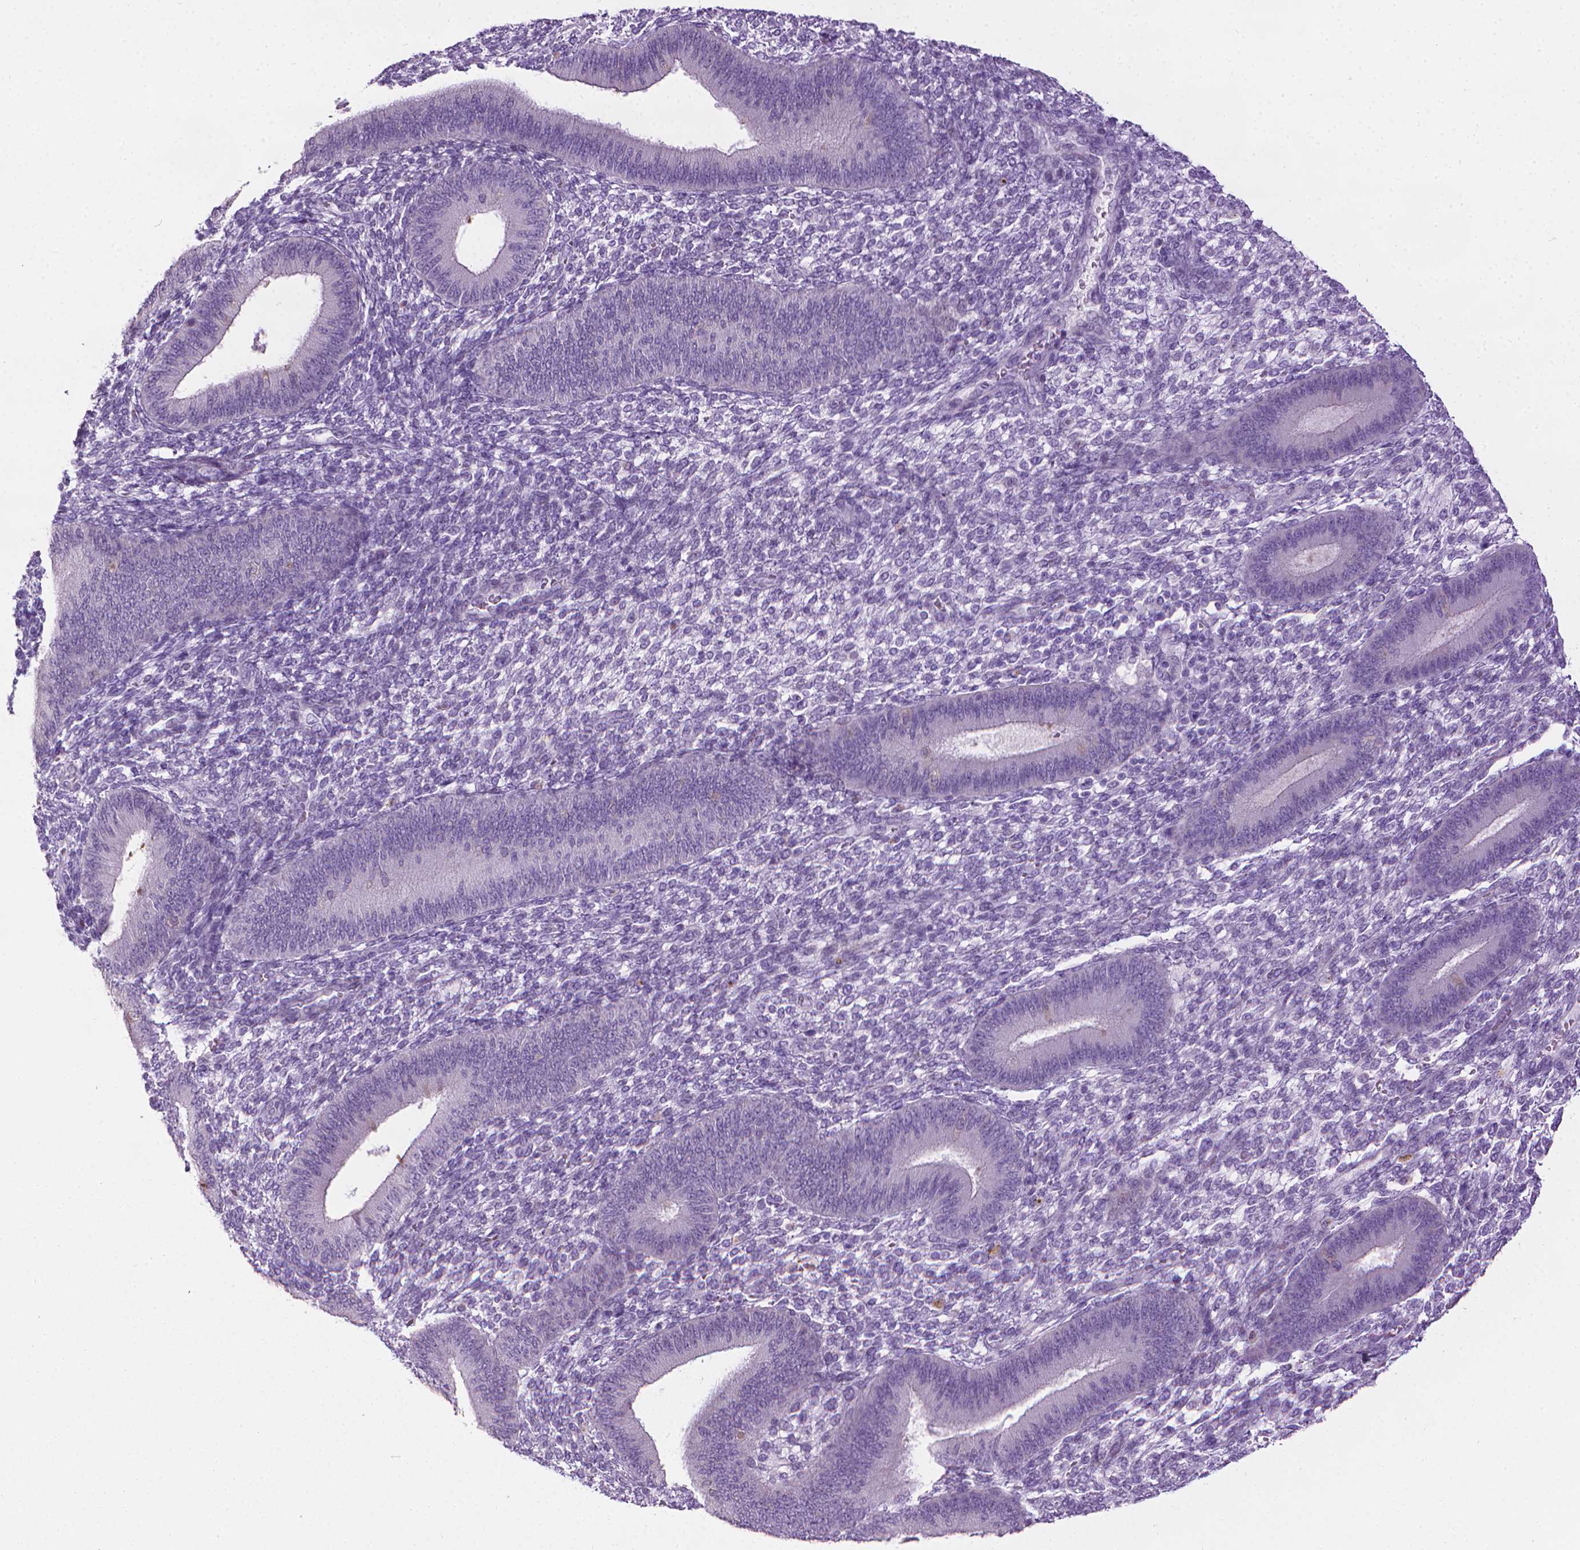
{"staining": {"intensity": "negative", "quantity": "none", "location": "none"}, "tissue": "endometrium", "cell_type": "Cells in endometrial stroma", "image_type": "normal", "snomed": [{"axis": "morphology", "description": "Normal tissue, NOS"}, {"axis": "topography", "description": "Endometrium"}], "caption": "The micrograph reveals no staining of cells in endometrial stroma in benign endometrium. (IHC, brightfield microscopy, high magnification).", "gene": "DNAI7", "patient": {"sex": "female", "age": 39}}